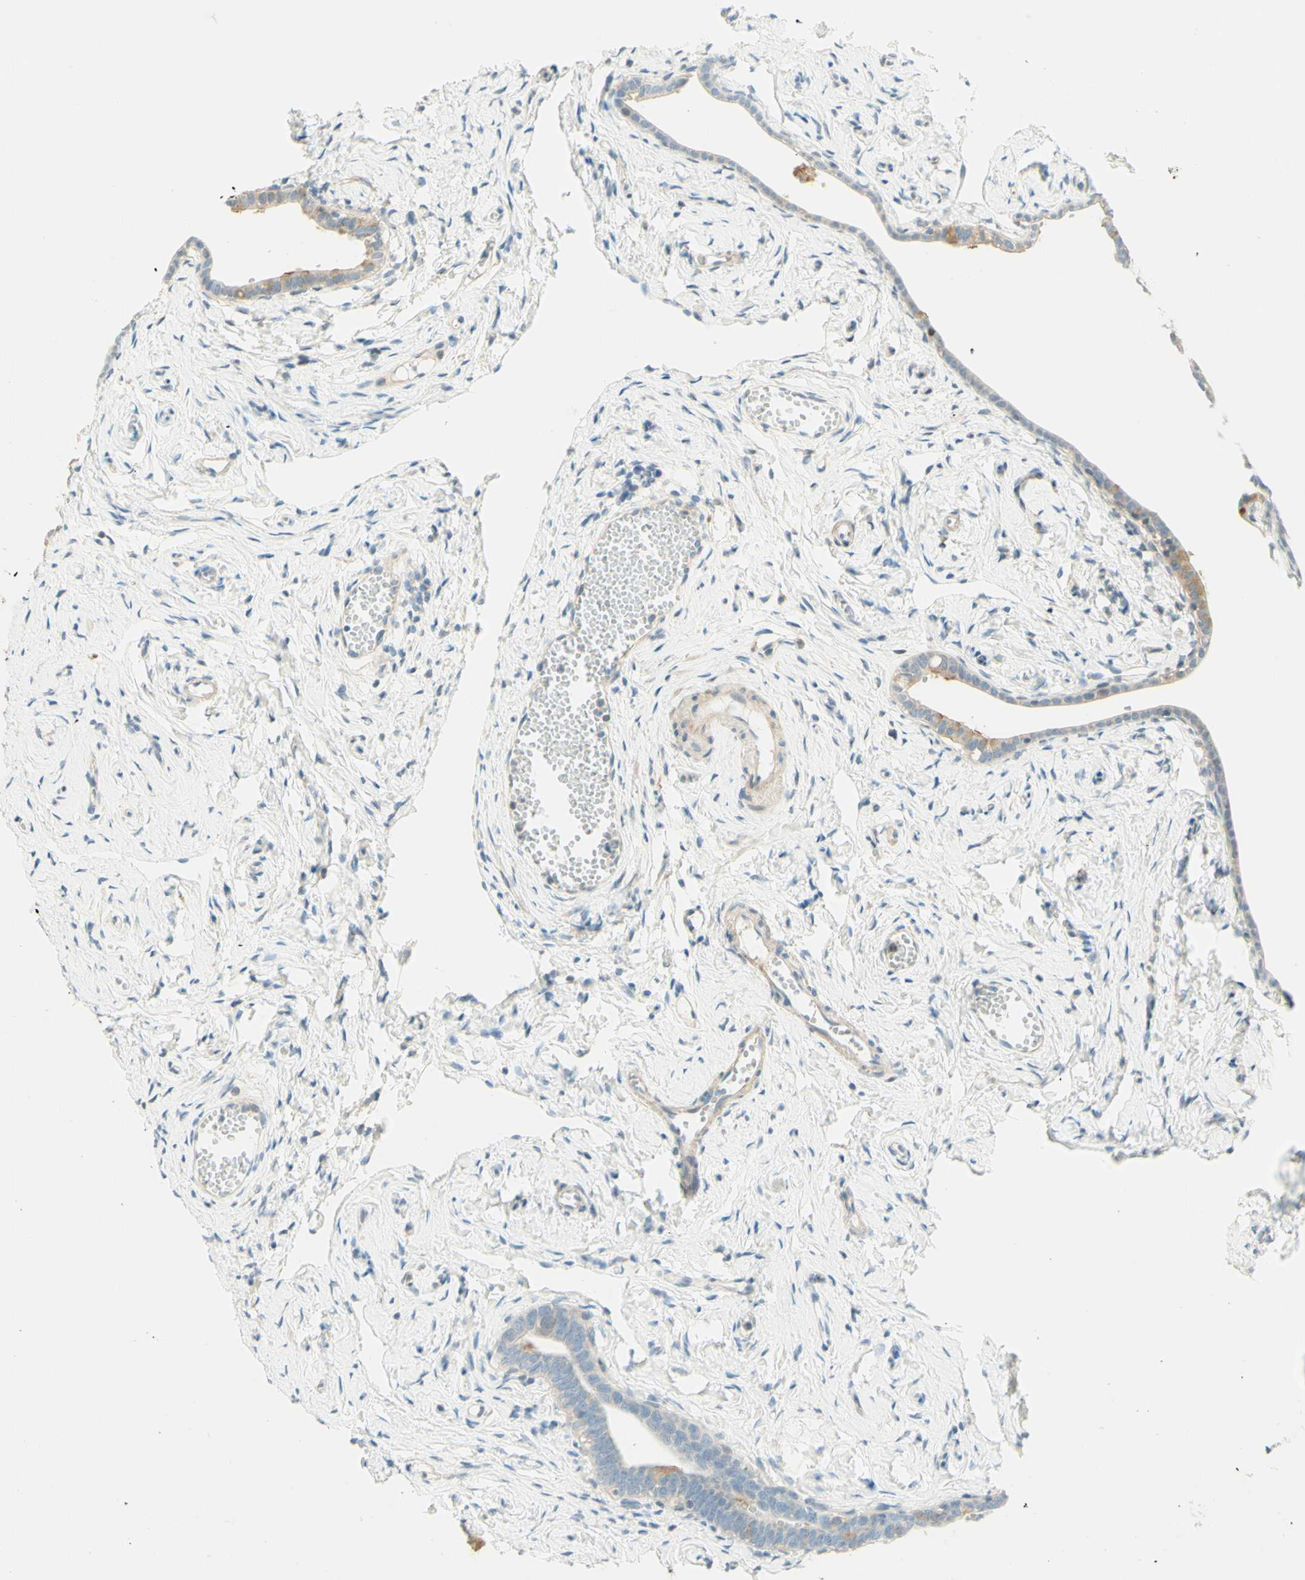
{"staining": {"intensity": "weak", "quantity": "25%-75%", "location": "cytoplasmic/membranous"}, "tissue": "fallopian tube", "cell_type": "Glandular cells", "image_type": "normal", "snomed": [{"axis": "morphology", "description": "Normal tissue, NOS"}, {"axis": "topography", "description": "Fallopian tube"}], "caption": "Immunohistochemistry (DAB) staining of benign fallopian tube displays weak cytoplasmic/membranous protein staining in about 25%-75% of glandular cells.", "gene": "PROM1", "patient": {"sex": "female", "age": 71}}